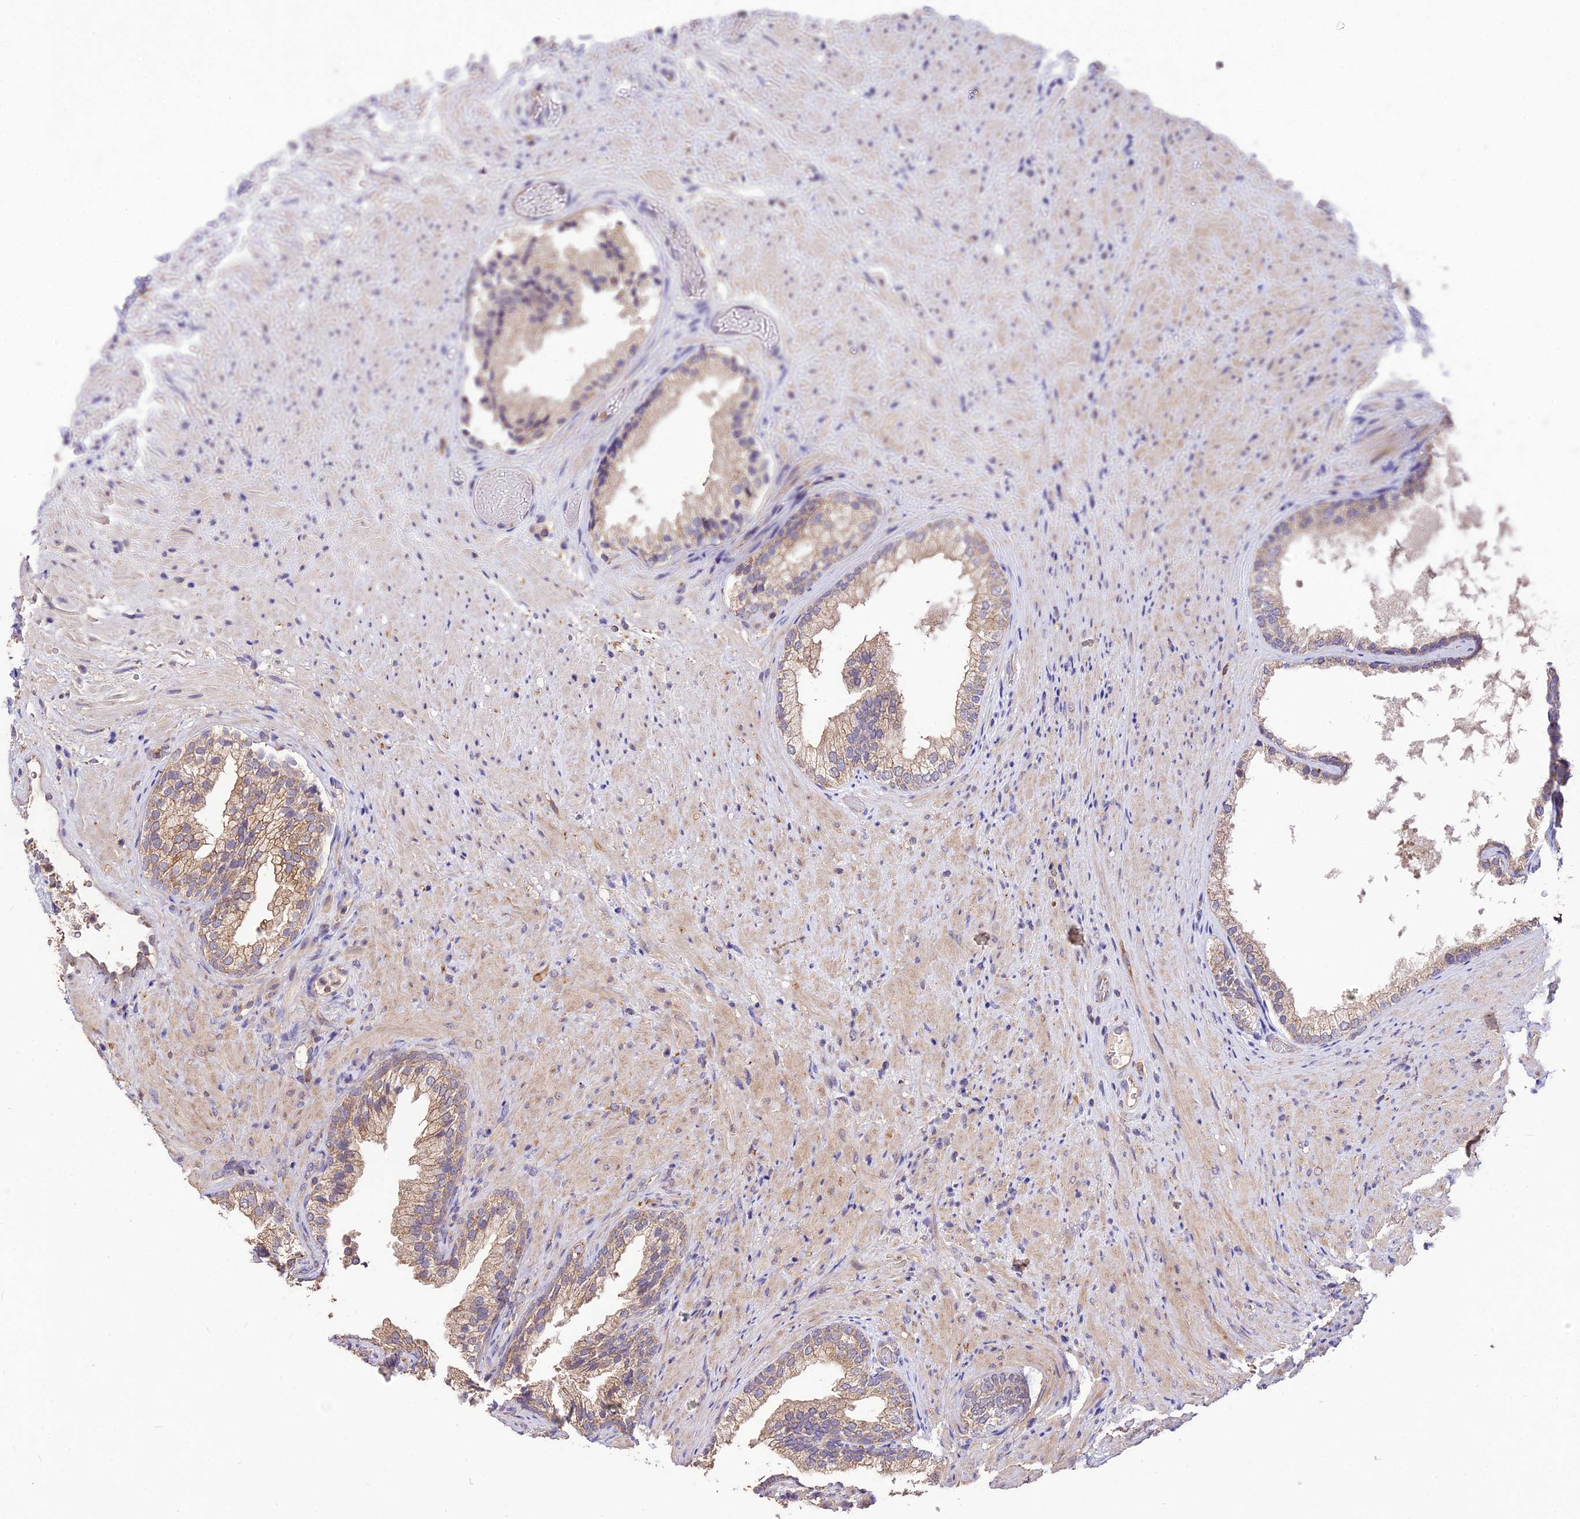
{"staining": {"intensity": "moderate", "quantity": "25%-75%", "location": "cytoplasmic/membranous"}, "tissue": "prostate", "cell_type": "Glandular cells", "image_type": "normal", "snomed": [{"axis": "morphology", "description": "Normal tissue, NOS"}, {"axis": "topography", "description": "Prostate"}], "caption": "Immunohistochemistry of benign human prostate exhibits medium levels of moderate cytoplasmic/membranous staining in approximately 25%-75% of glandular cells.", "gene": "SDHD", "patient": {"sex": "male", "age": 76}}